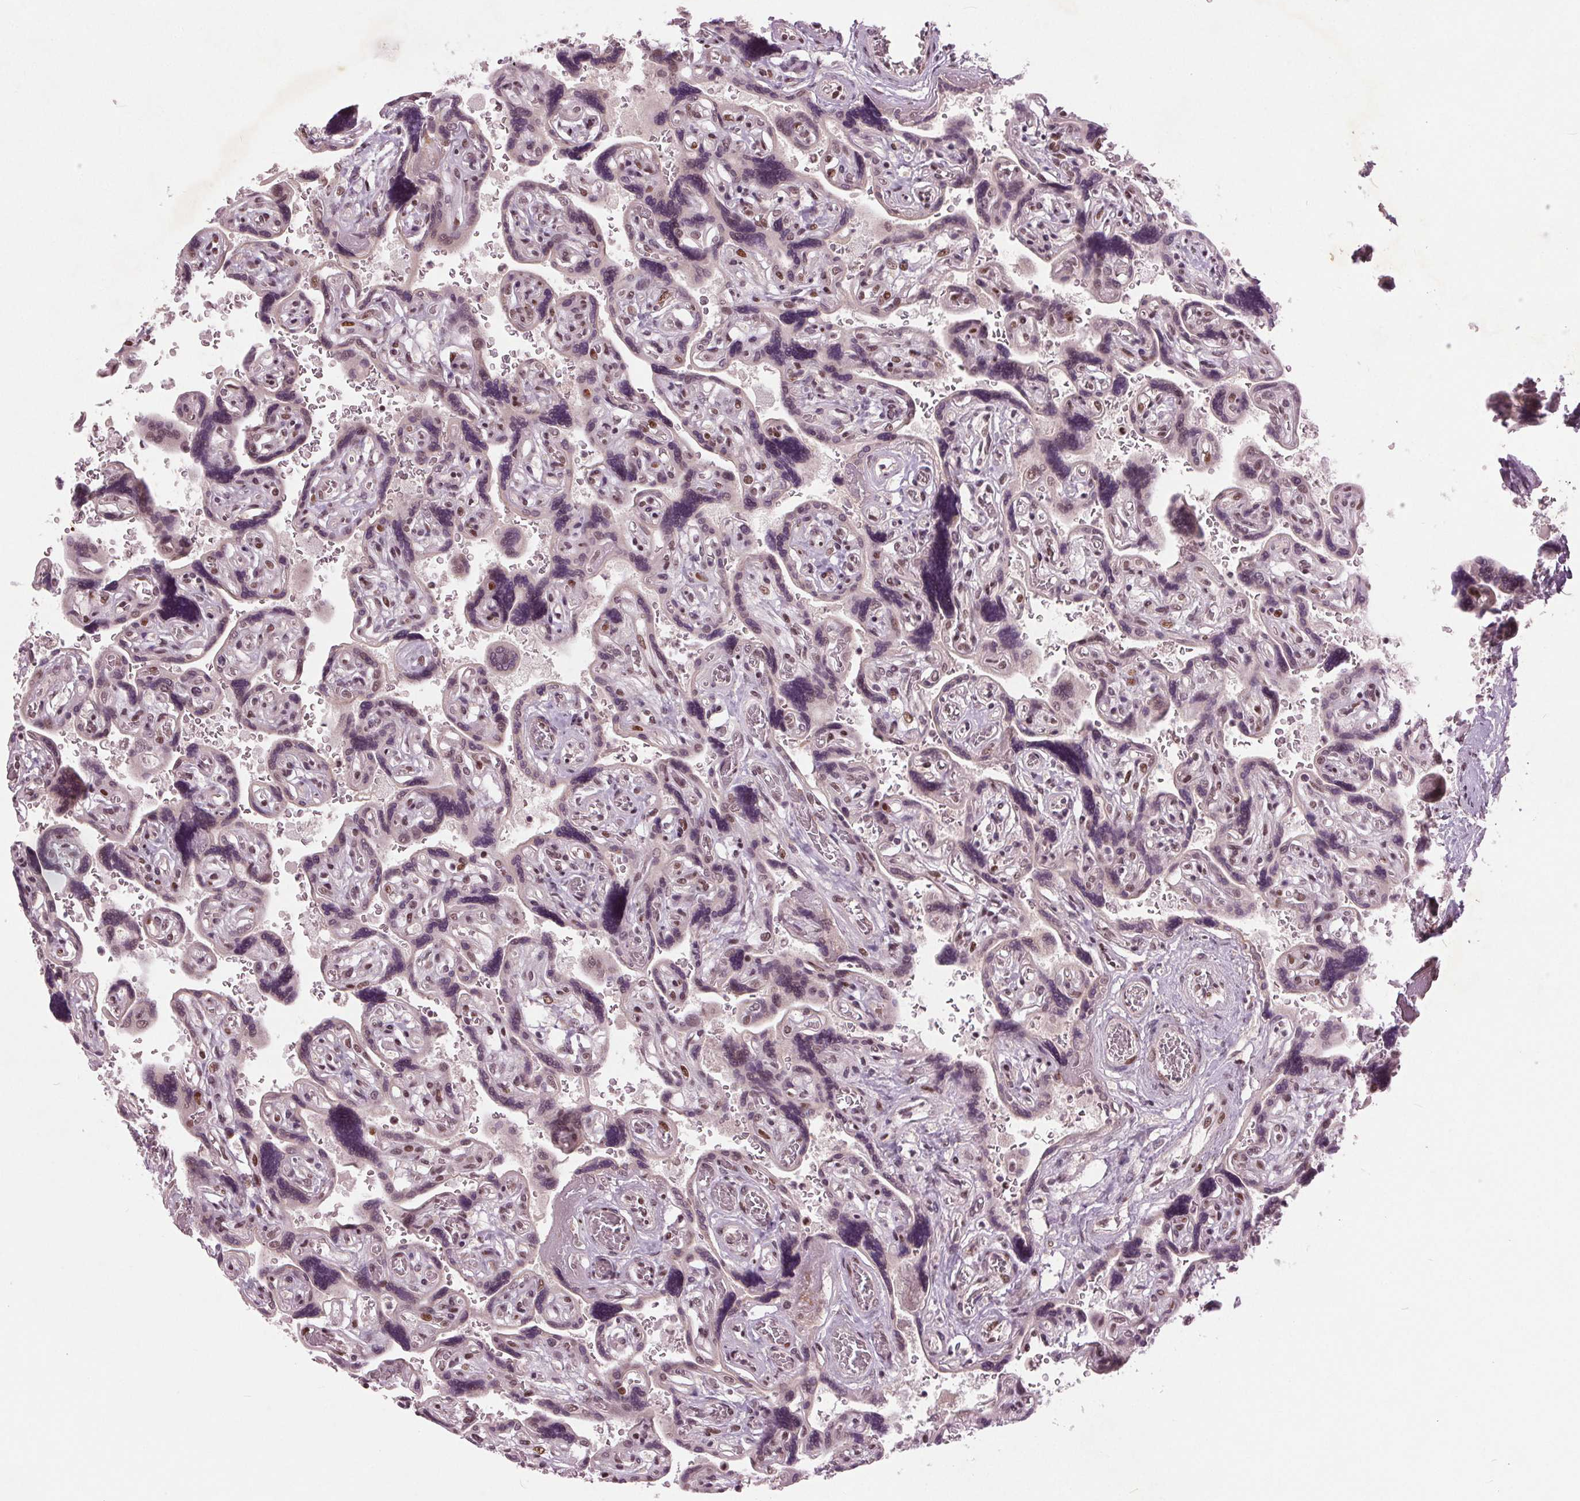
{"staining": {"intensity": "moderate", "quantity": ">75%", "location": "nuclear"}, "tissue": "placenta", "cell_type": "Decidual cells", "image_type": "normal", "snomed": [{"axis": "morphology", "description": "Normal tissue, NOS"}, {"axis": "topography", "description": "Placenta"}], "caption": "Placenta stained with DAB (3,3'-diaminobenzidine) immunohistochemistry exhibits medium levels of moderate nuclear expression in about >75% of decidual cells.", "gene": "TTC34", "patient": {"sex": "female", "age": 32}}